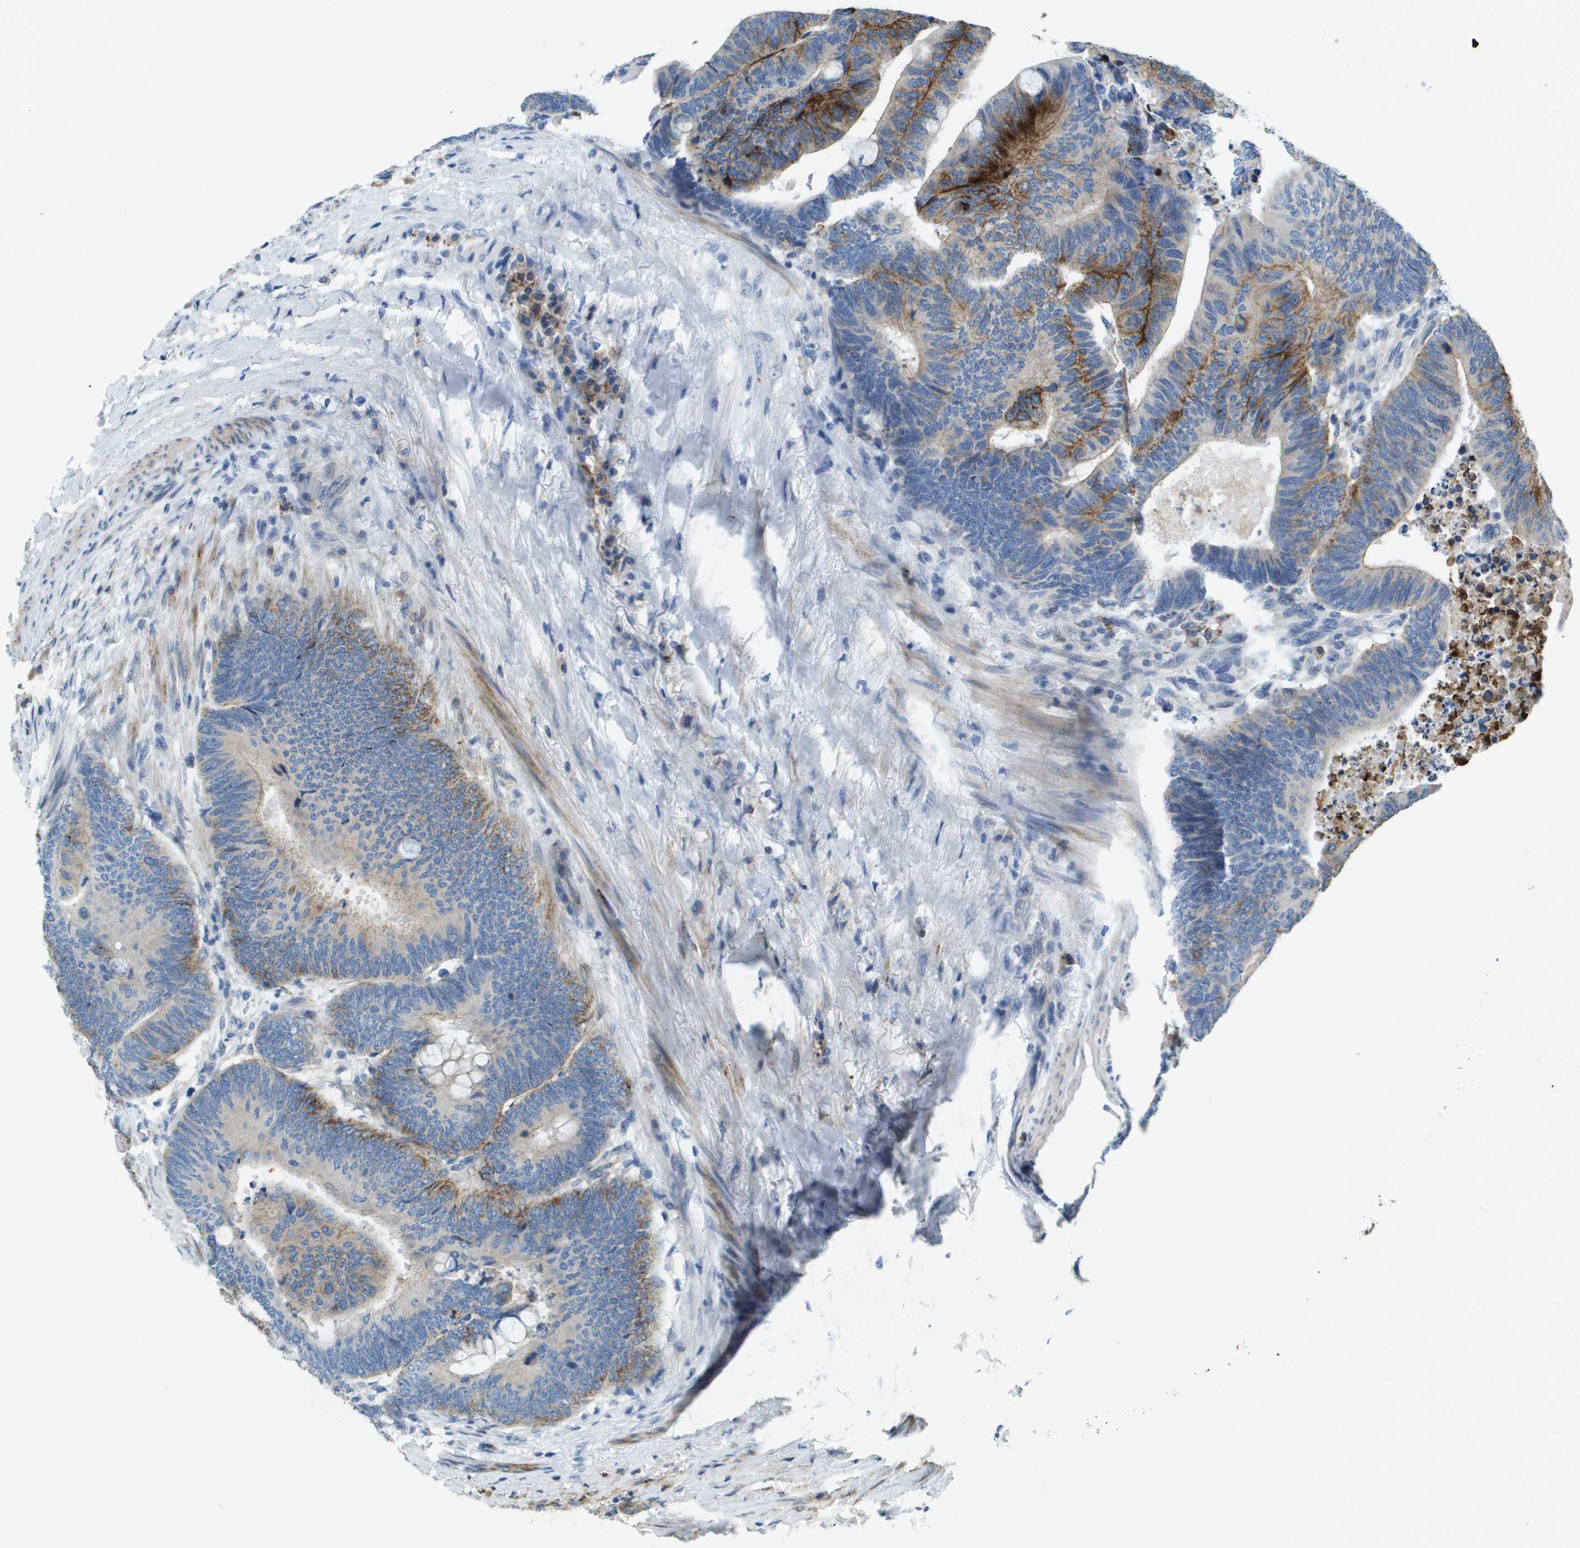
{"staining": {"intensity": "strong", "quantity": "25%-75%", "location": "cytoplasmic/membranous"}, "tissue": "colorectal cancer", "cell_type": "Tumor cells", "image_type": "cancer", "snomed": [{"axis": "morphology", "description": "Normal tissue, NOS"}, {"axis": "morphology", "description": "Adenocarcinoma, NOS"}, {"axis": "topography", "description": "Rectum"}, {"axis": "topography", "description": "Peripheral nerve tissue"}], "caption": "Colorectal adenocarcinoma was stained to show a protein in brown. There is high levels of strong cytoplasmic/membranous staining in about 25%-75% of tumor cells. Nuclei are stained in blue.", "gene": "SDC1", "patient": {"sex": "male", "age": 92}}